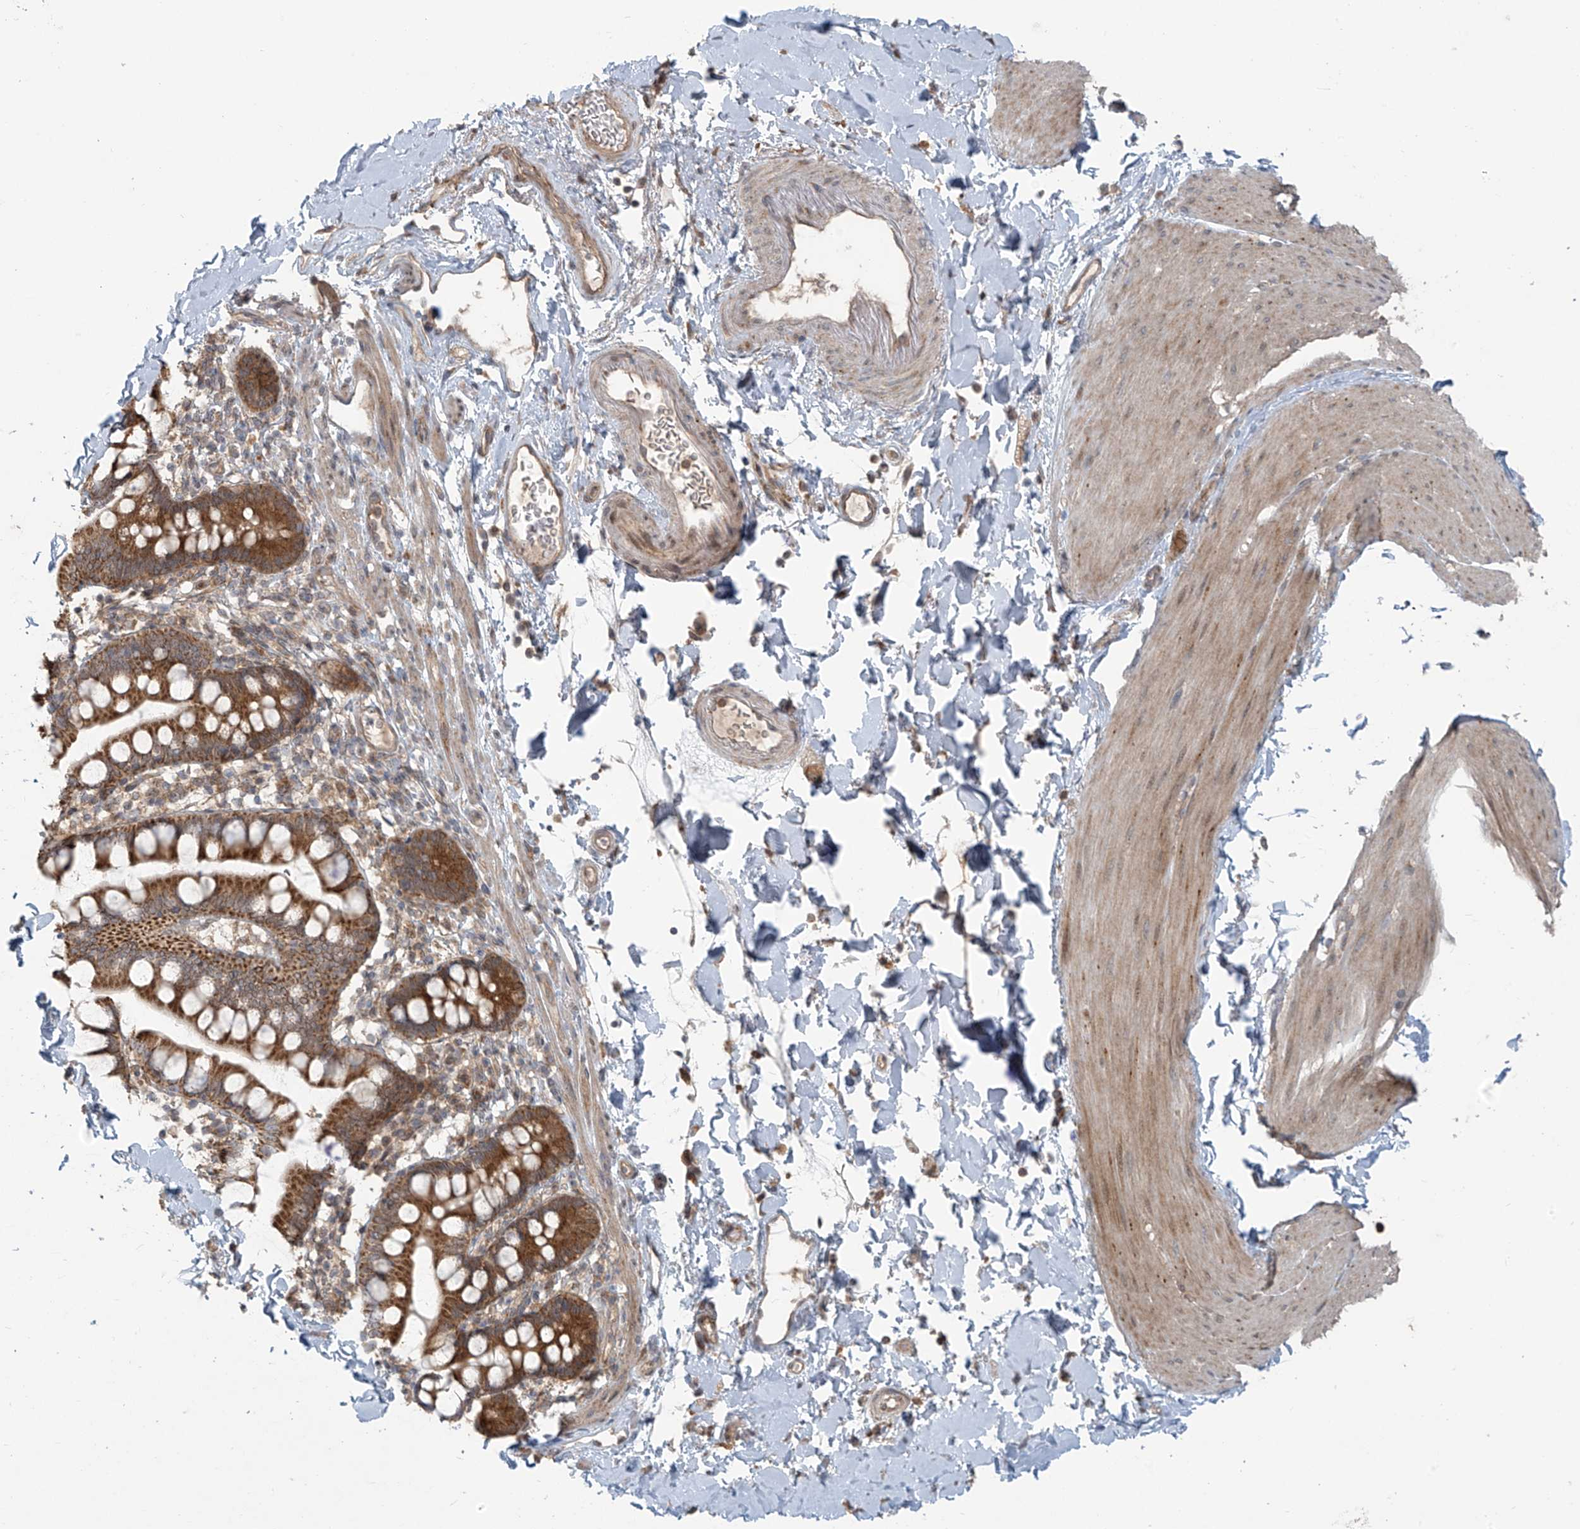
{"staining": {"intensity": "weak", "quantity": ">75%", "location": "cytoplasmic/membranous"}, "tissue": "smooth muscle", "cell_type": "Smooth muscle cells", "image_type": "normal", "snomed": [{"axis": "morphology", "description": "Normal tissue, NOS"}, {"axis": "topography", "description": "Smooth muscle"}, {"axis": "topography", "description": "Small intestine"}], "caption": "An image showing weak cytoplasmic/membranous expression in approximately >75% of smooth muscle cells in unremarkable smooth muscle, as visualized by brown immunohistochemical staining.", "gene": "KATNIP", "patient": {"sex": "female", "age": 84}}